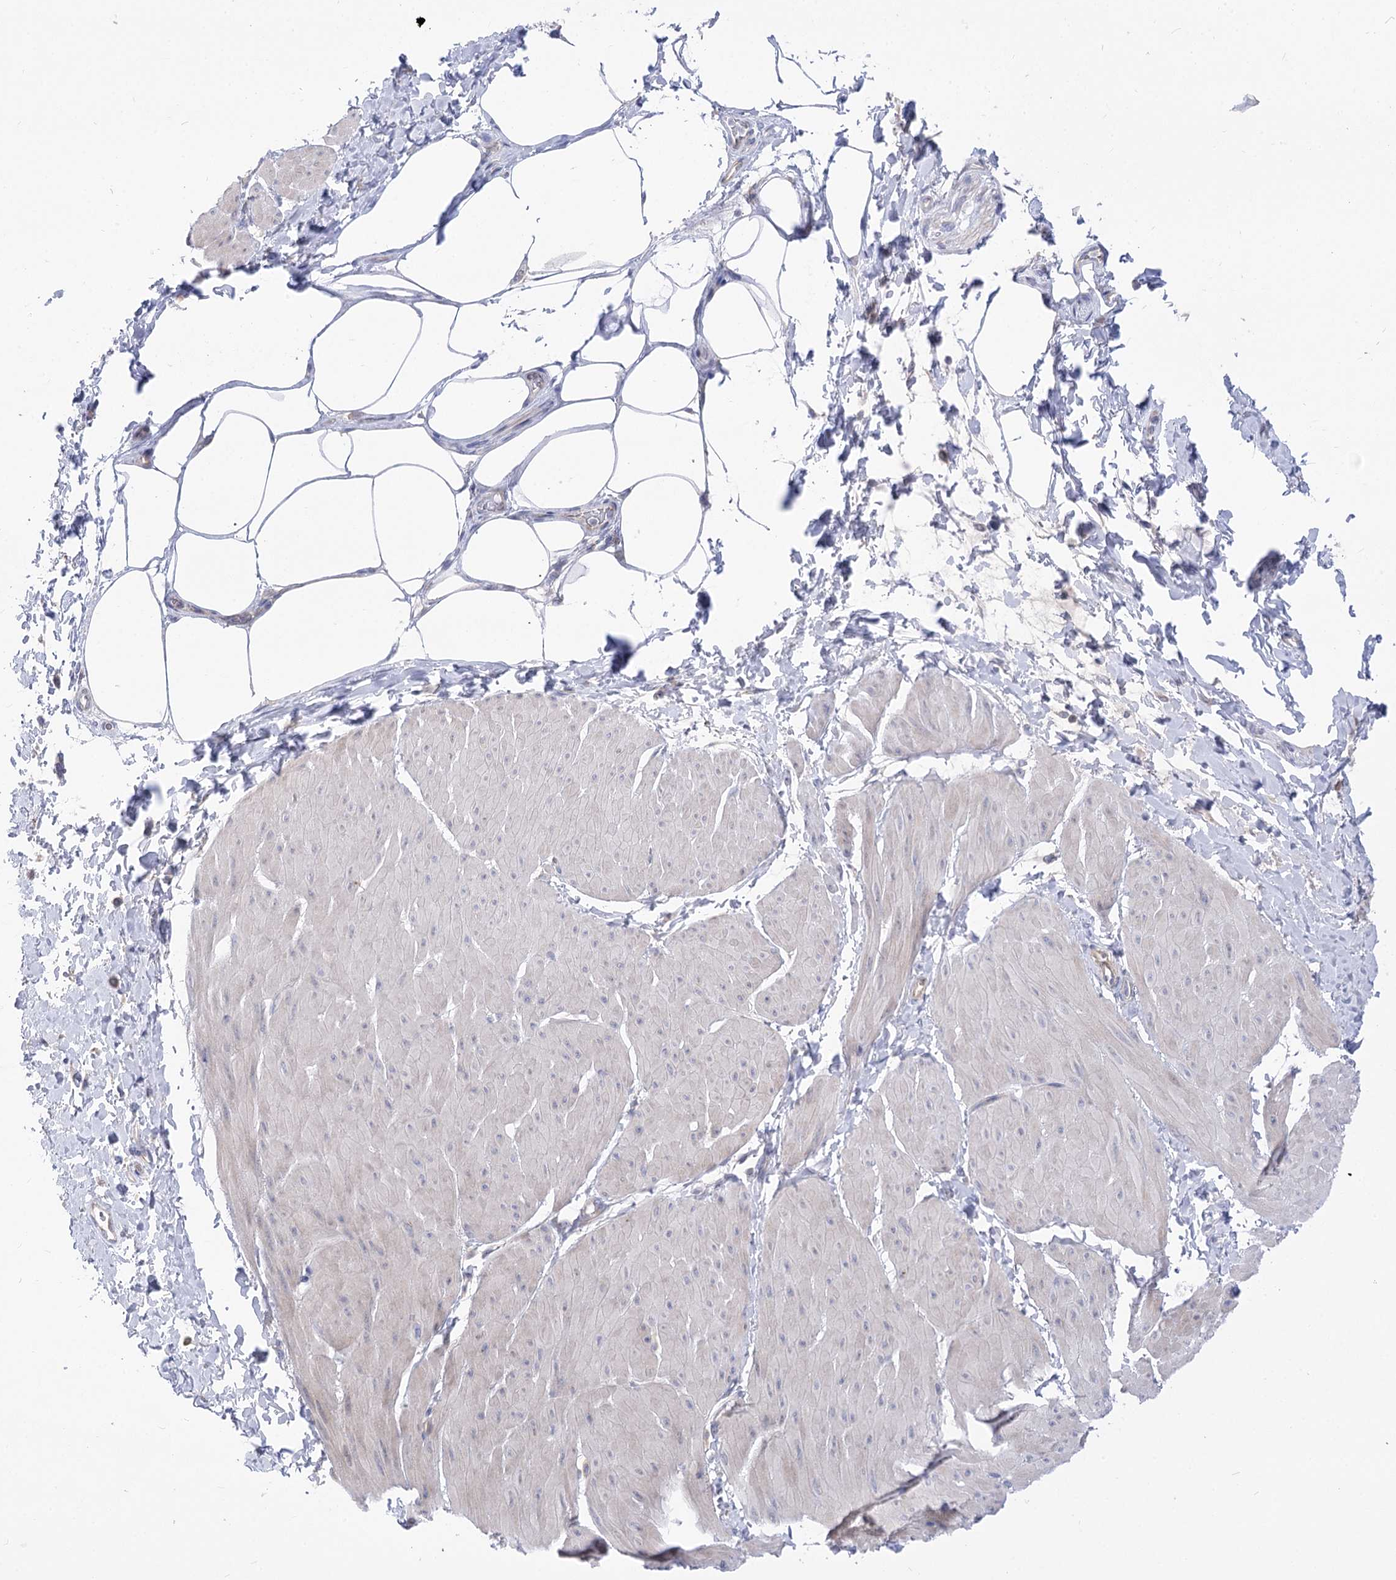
{"staining": {"intensity": "negative", "quantity": "none", "location": "none"}, "tissue": "smooth muscle", "cell_type": "Smooth muscle cells", "image_type": "normal", "snomed": [{"axis": "morphology", "description": "Urothelial carcinoma, High grade"}, {"axis": "topography", "description": "Urinary bladder"}], "caption": "IHC photomicrograph of unremarkable human smooth muscle stained for a protein (brown), which demonstrates no staining in smooth muscle cells. The staining is performed using DAB (3,3'-diaminobenzidine) brown chromogen with nuclei counter-stained in using hematoxylin.", "gene": "HELT", "patient": {"sex": "male", "age": 46}}